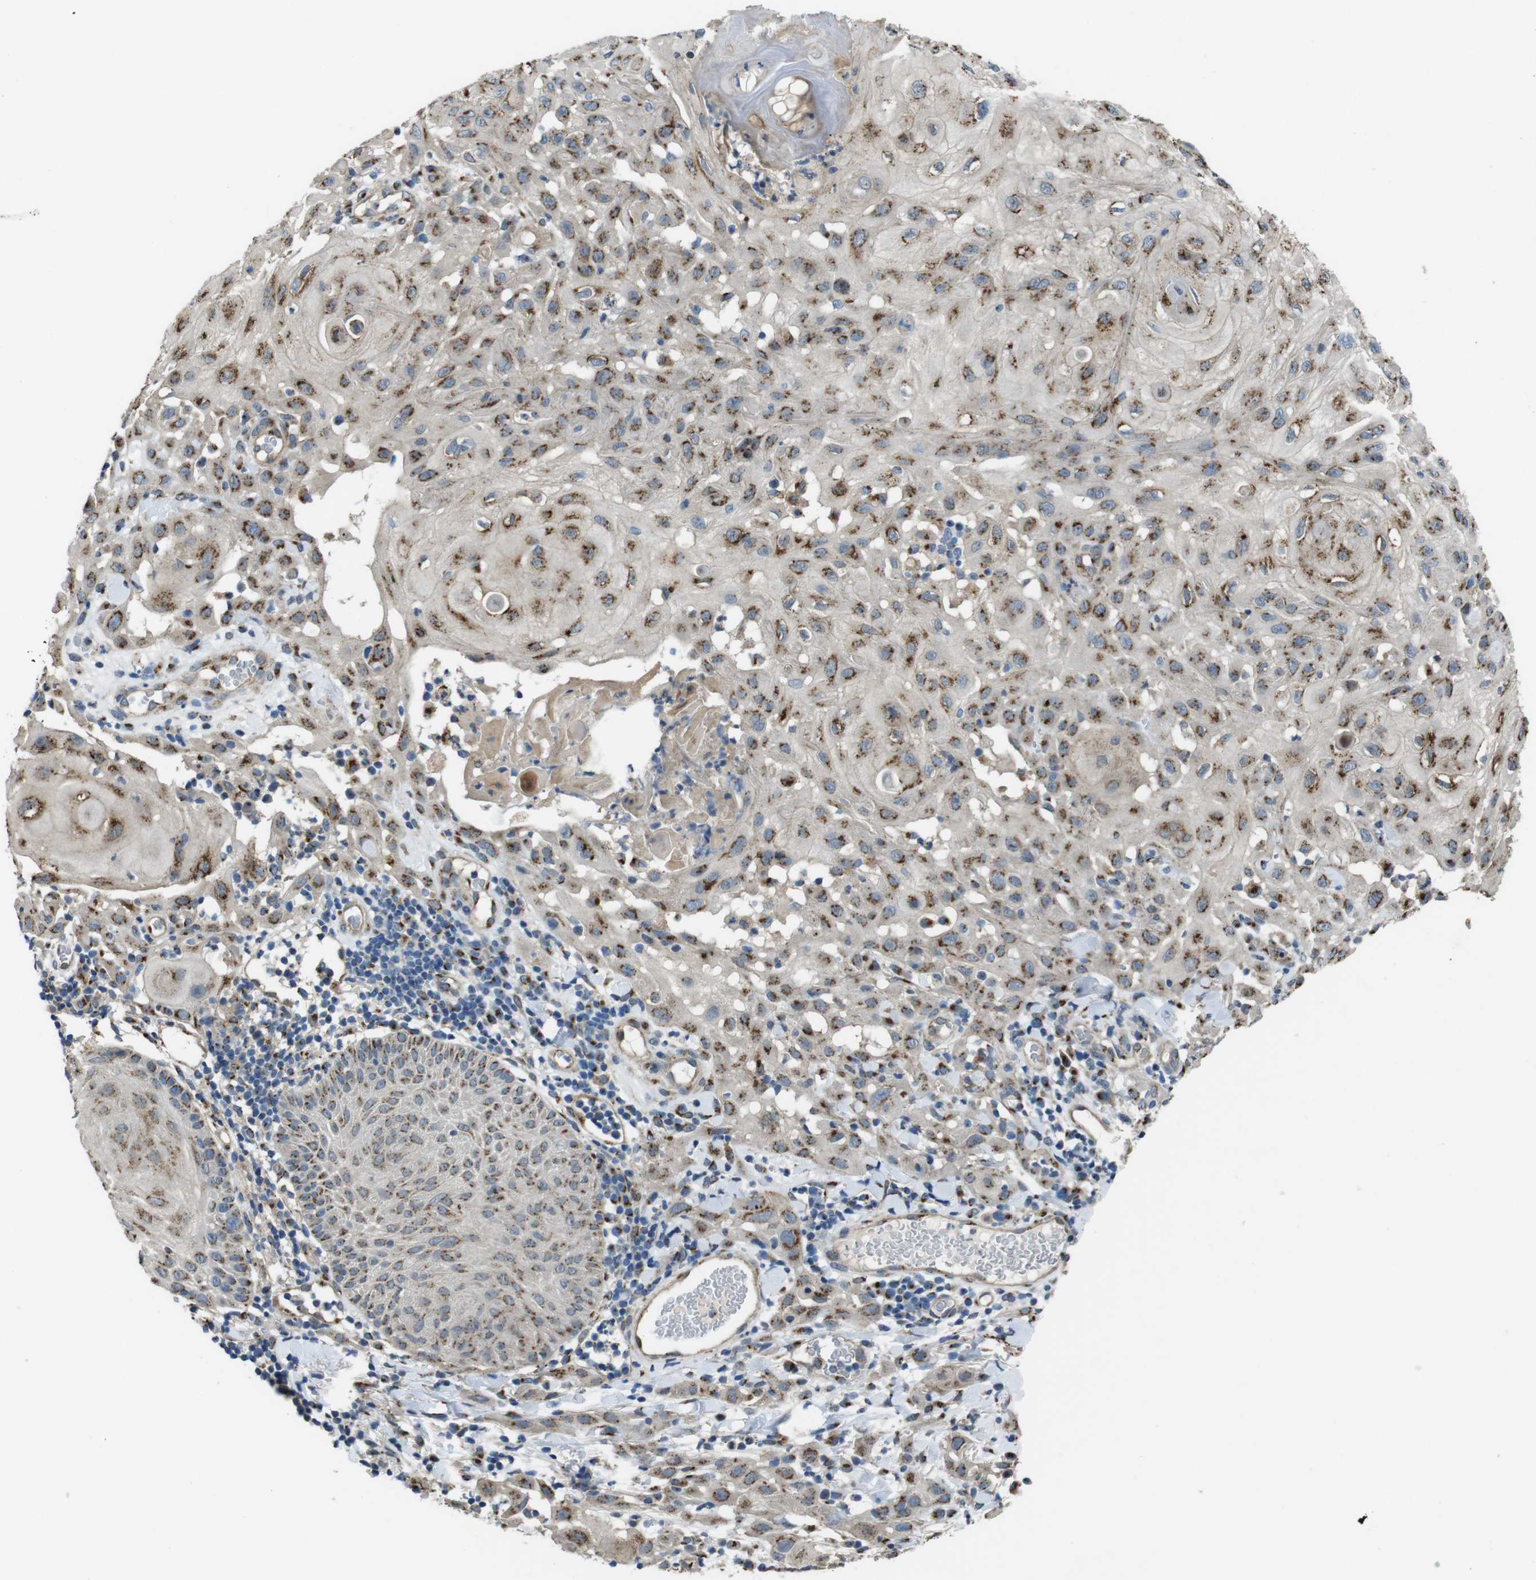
{"staining": {"intensity": "moderate", "quantity": ">75%", "location": "cytoplasmic/membranous"}, "tissue": "skin cancer", "cell_type": "Tumor cells", "image_type": "cancer", "snomed": [{"axis": "morphology", "description": "Squamous cell carcinoma, NOS"}, {"axis": "topography", "description": "Skin"}], "caption": "Tumor cells reveal medium levels of moderate cytoplasmic/membranous expression in about >75% of cells in human skin cancer (squamous cell carcinoma).", "gene": "RAB6A", "patient": {"sex": "male", "age": 24}}